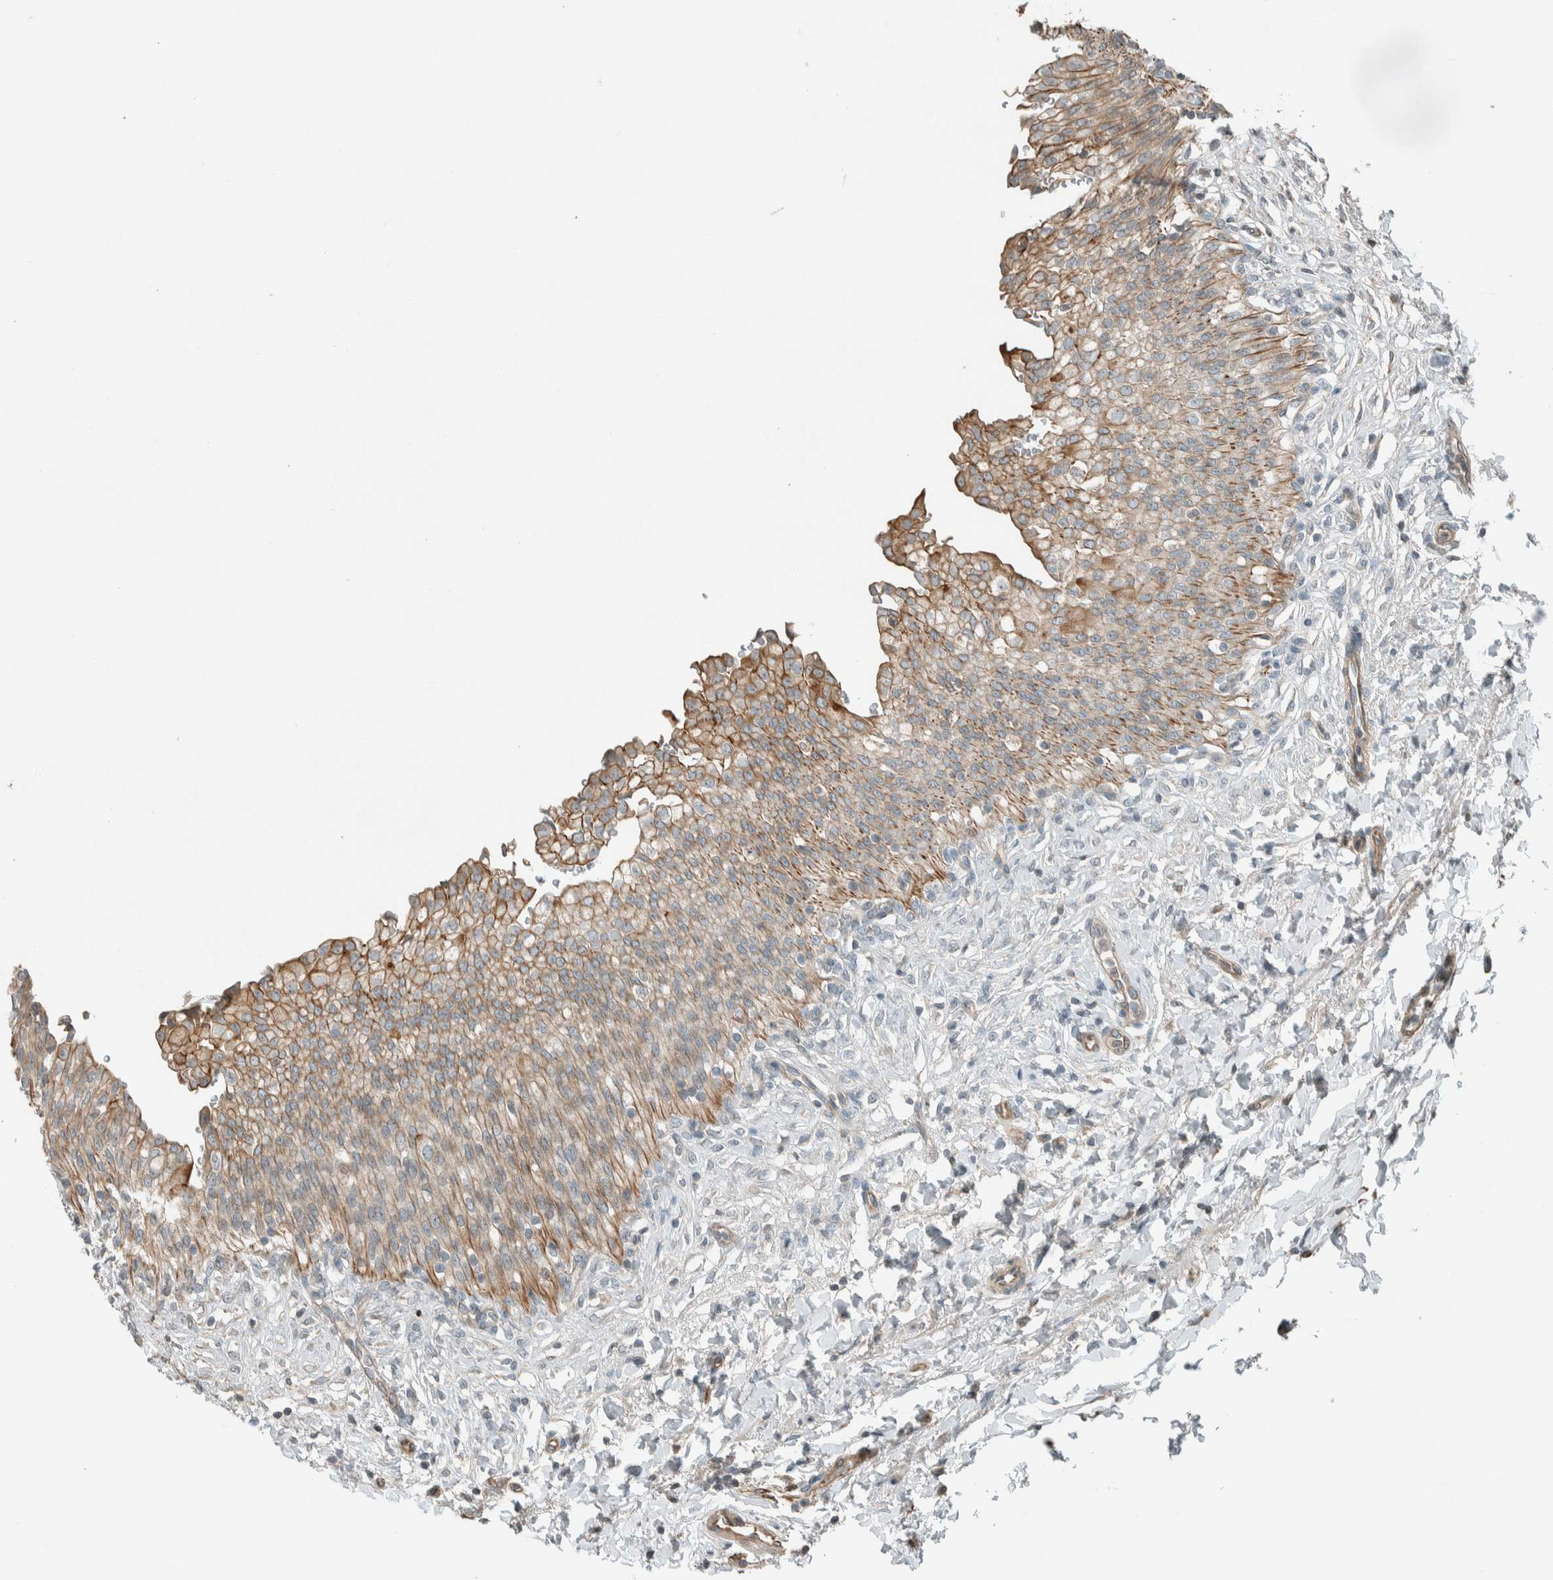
{"staining": {"intensity": "moderate", "quantity": ">75%", "location": "cytoplasmic/membranous"}, "tissue": "urinary bladder", "cell_type": "Urothelial cells", "image_type": "normal", "snomed": [{"axis": "morphology", "description": "Urothelial carcinoma, High grade"}, {"axis": "topography", "description": "Urinary bladder"}], "caption": "High-magnification brightfield microscopy of benign urinary bladder stained with DAB (brown) and counterstained with hematoxylin (blue). urothelial cells exhibit moderate cytoplasmic/membranous positivity is identified in about>75% of cells. (Stains: DAB in brown, nuclei in blue, Microscopy: brightfield microscopy at high magnification).", "gene": "SEL1L", "patient": {"sex": "male", "age": 46}}